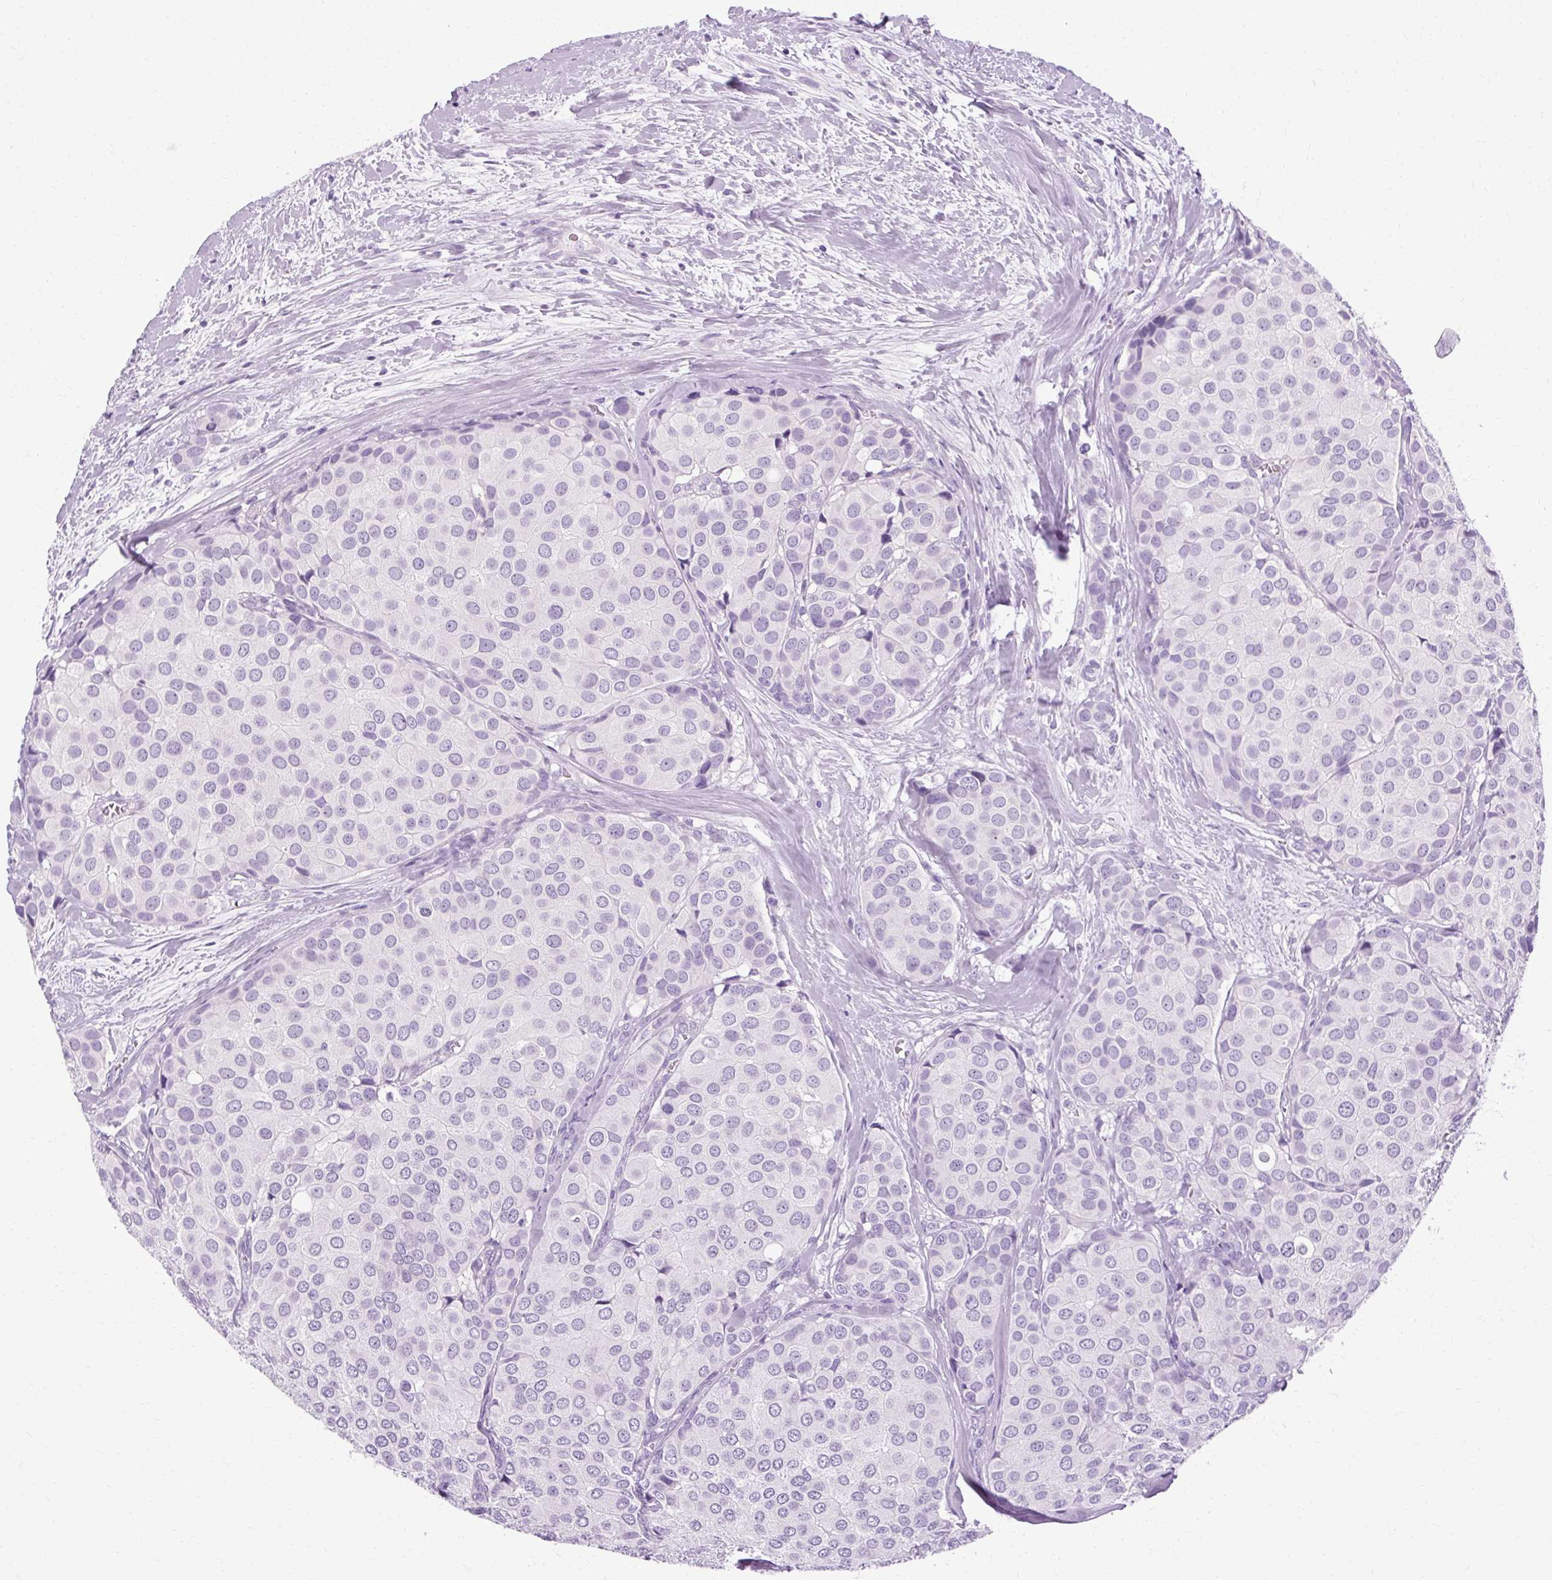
{"staining": {"intensity": "negative", "quantity": "none", "location": "none"}, "tissue": "breast cancer", "cell_type": "Tumor cells", "image_type": "cancer", "snomed": [{"axis": "morphology", "description": "Duct carcinoma"}, {"axis": "topography", "description": "Breast"}], "caption": "Human breast cancer stained for a protein using IHC shows no expression in tumor cells.", "gene": "B3GNT4", "patient": {"sex": "female", "age": 70}}